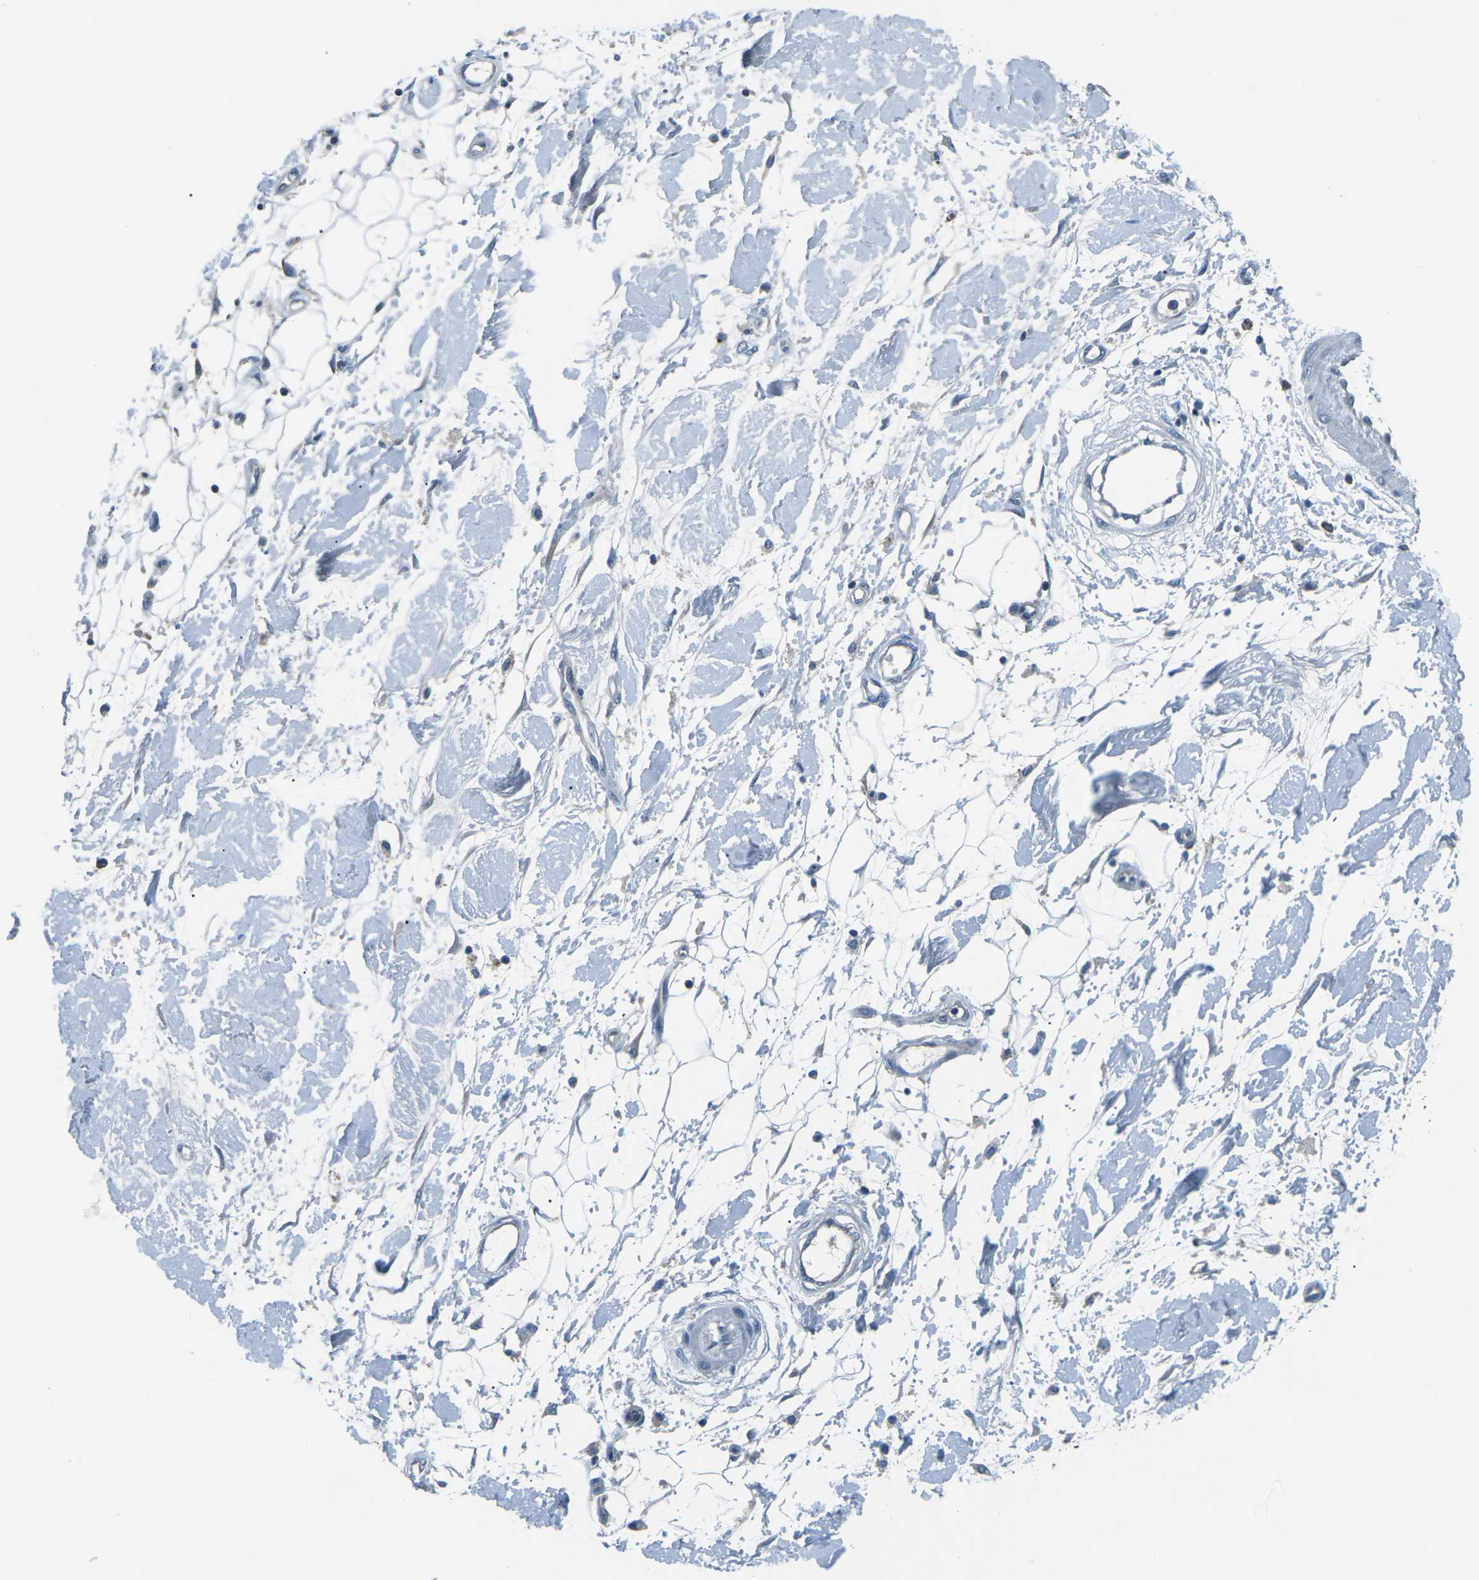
{"staining": {"intensity": "negative", "quantity": "none", "location": "none"}, "tissue": "adipose tissue", "cell_type": "Adipocytes", "image_type": "normal", "snomed": [{"axis": "morphology", "description": "Normal tissue, NOS"}, {"axis": "morphology", "description": "Squamous cell carcinoma, NOS"}, {"axis": "topography", "description": "Skin"}, {"axis": "topography", "description": "Peripheral nerve tissue"}], "caption": "Immunohistochemical staining of unremarkable adipose tissue shows no significant staining in adipocytes. (Brightfield microscopy of DAB immunohistochemistry at high magnification).", "gene": "CD1D", "patient": {"sex": "male", "age": 83}}